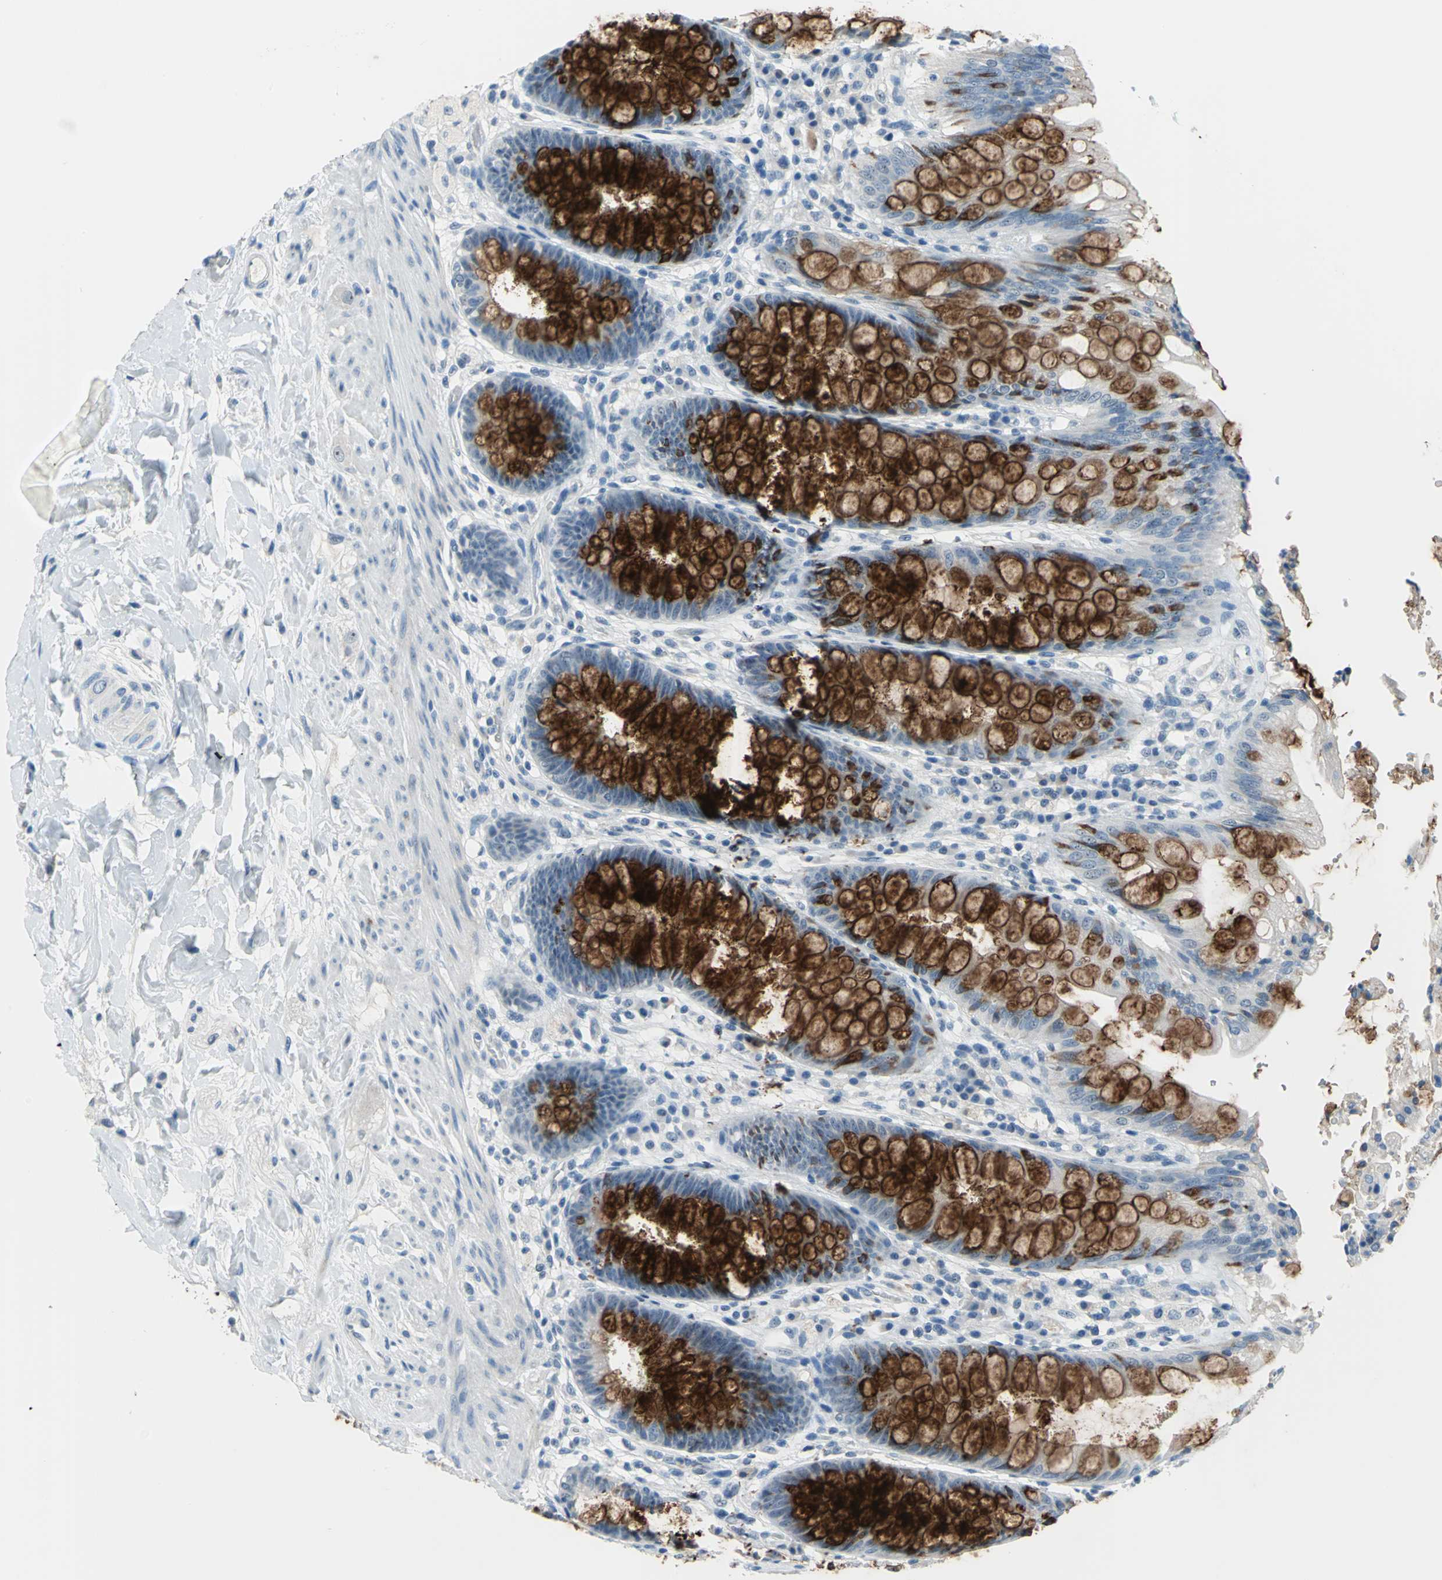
{"staining": {"intensity": "strong", "quantity": ">75%", "location": "cytoplasmic/membranous"}, "tissue": "rectum", "cell_type": "Glandular cells", "image_type": "normal", "snomed": [{"axis": "morphology", "description": "Normal tissue, NOS"}, {"axis": "topography", "description": "Rectum"}], "caption": "Glandular cells demonstrate high levels of strong cytoplasmic/membranous positivity in about >75% of cells in normal human rectum.", "gene": "MUC4", "patient": {"sex": "female", "age": 46}}